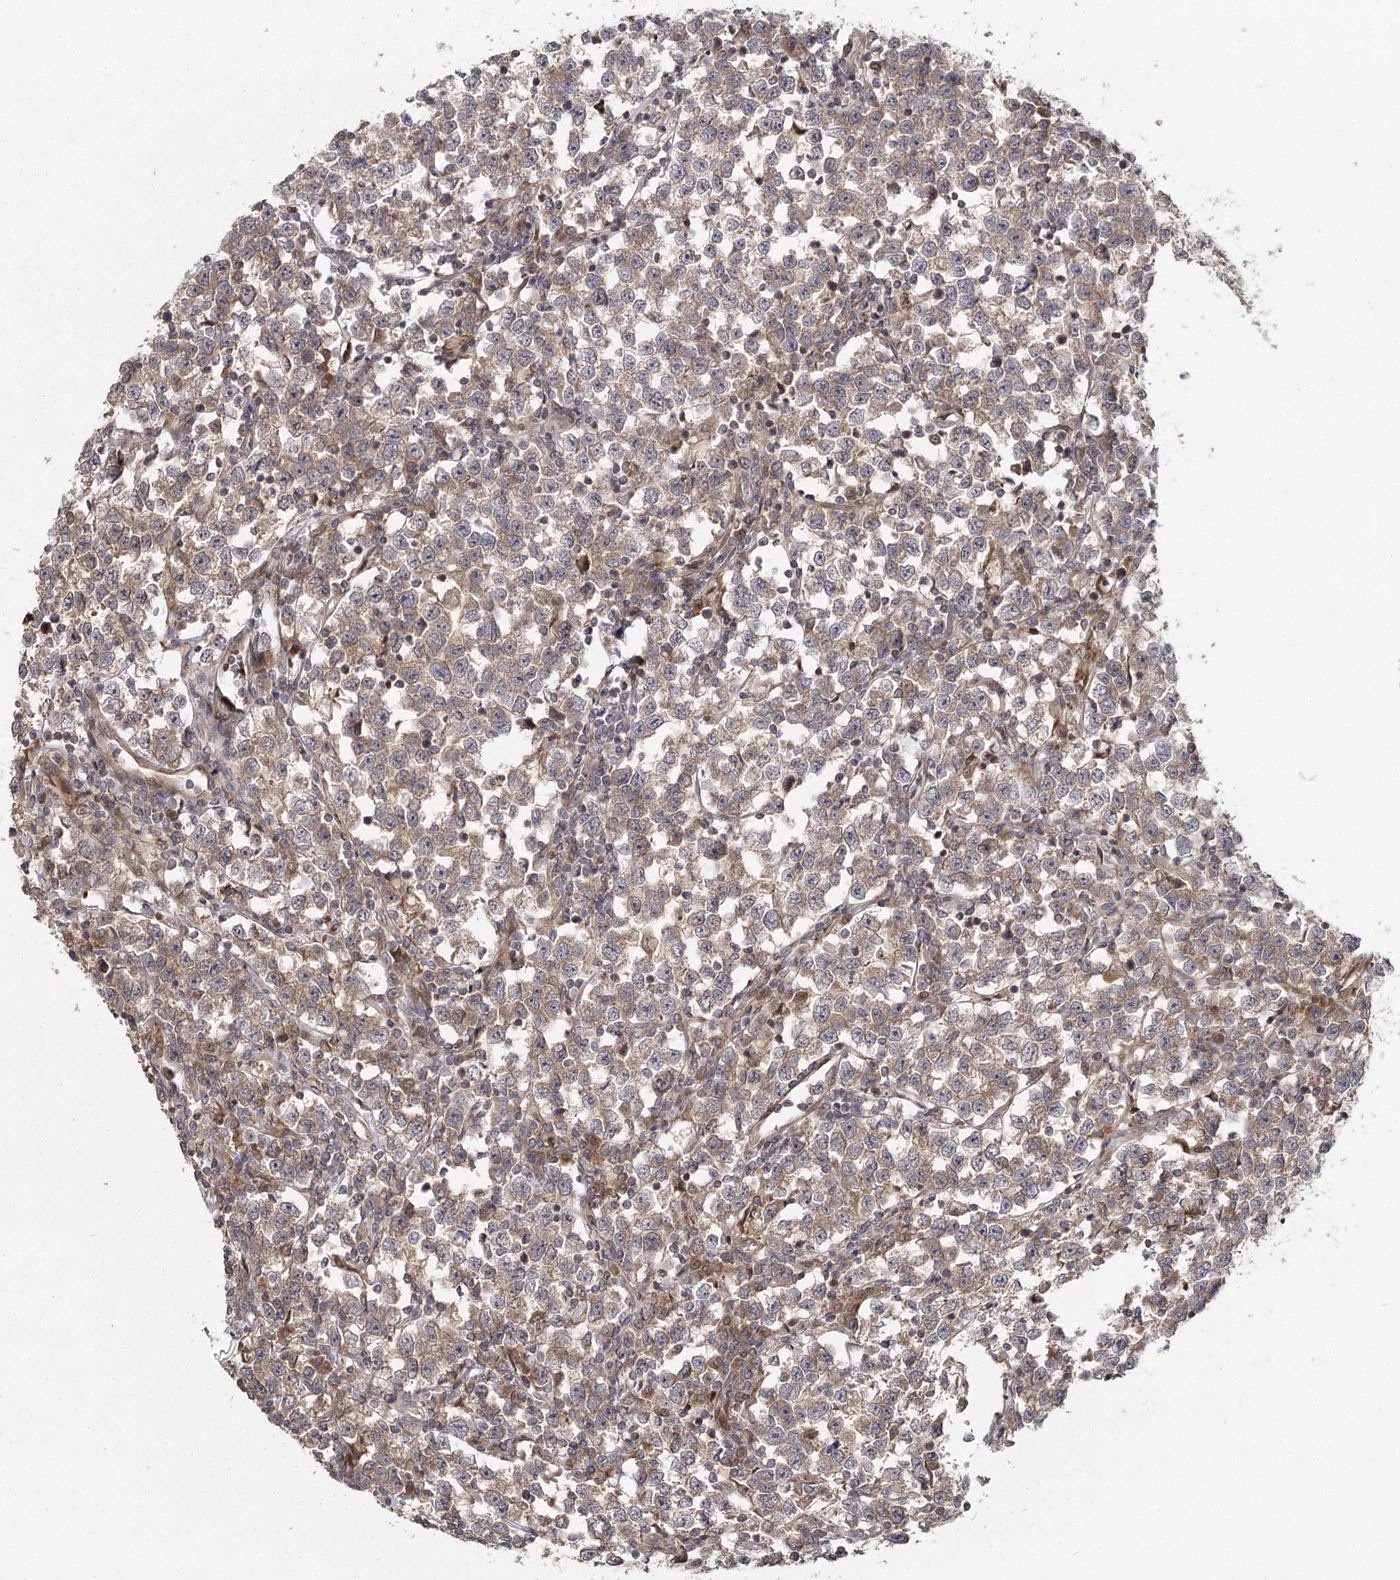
{"staining": {"intensity": "weak", "quantity": ">75%", "location": "cytoplasmic/membranous"}, "tissue": "testis cancer", "cell_type": "Tumor cells", "image_type": "cancer", "snomed": [{"axis": "morphology", "description": "Normal tissue, NOS"}, {"axis": "morphology", "description": "Seminoma, NOS"}, {"axis": "topography", "description": "Testis"}], "caption": "About >75% of tumor cells in seminoma (testis) demonstrate weak cytoplasmic/membranous protein positivity as visualized by brown immunohistochemical staining.", "gene": "RAPGEF6", "patient": {"sex": "male", "age": 43}}